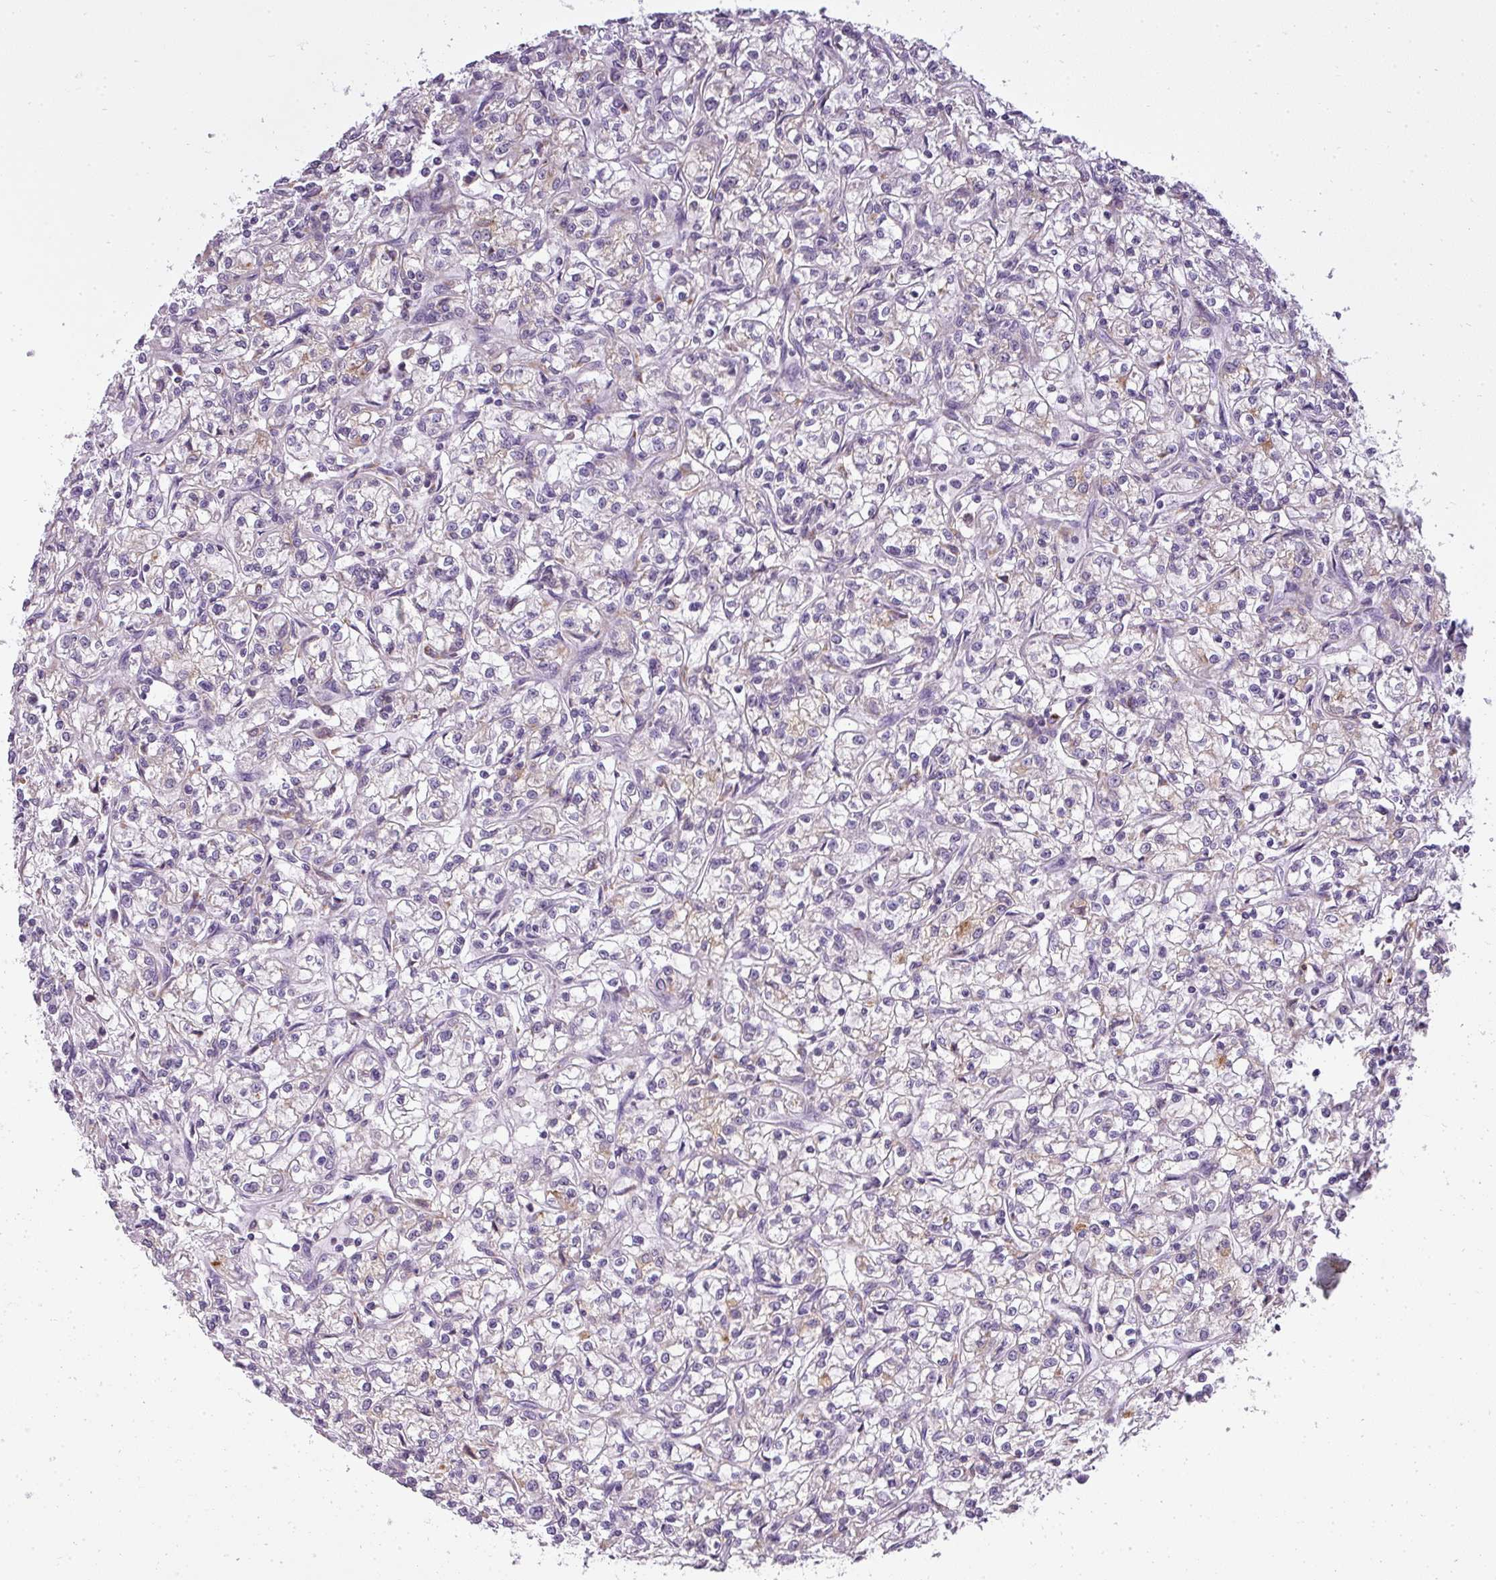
{"staining": {"intensity": "negative", "quantity": "none", "location": "none"}, "tissue": "renal cancer", "cell_type": "Tumor cells", "image_type": "cancer", "snomed": [{"axis": "morphology", "description": "Adenocarcinoma, NOS"}, {"axis": "topography", "description": "Kidney"}], "caption": "Photomicrograph shows no protein positivity in tumor cells of adenocarcinoma (renal) tissue.", "gene": "ATP6V1D", "patient": {"sex": "female", "age": 59}}